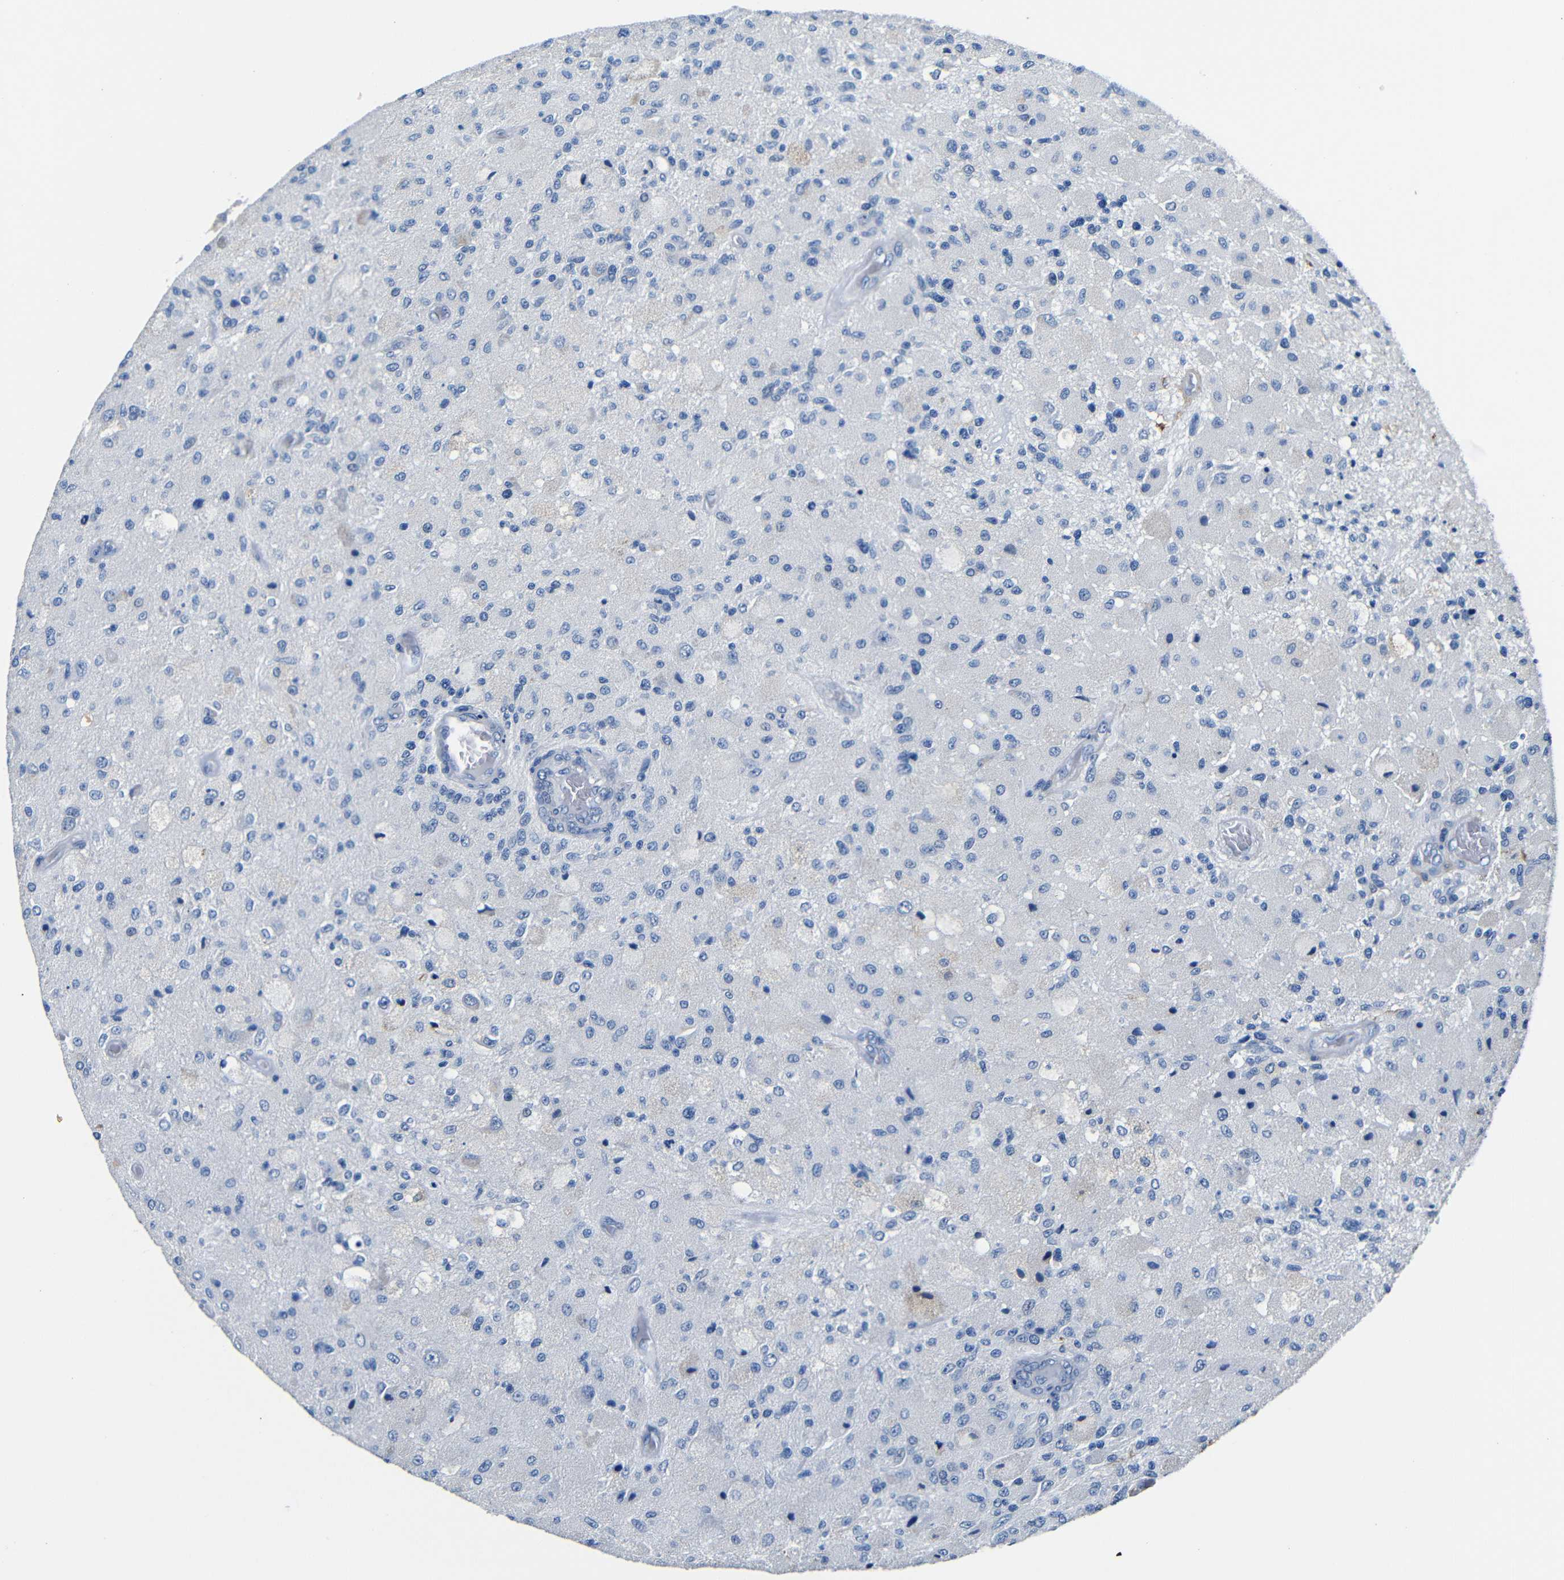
{"staining": {"intensity": "negative", "quantity": "none", "location": "none"}, "tissue": "glioma", "cell_type": "Tumor cells", "image_type": "cancer", "snomed": [{"axis": "morphology", "description": "Normal tissue, NOS"}, {"axis": "morphology", "description": "Glioma, malignant, High grade"}, {"axis": "topography", "description": "Cerebral cortex"}], "caption": "High power microscopy photomicrograph of an IHC photomicrograph of malignant glioma (high-grade), revealing no significant positivity in tumor cells. The staining is performed using DAB brown chromogen with nuclei counter-stained in using hematoxylin.", "gene": "TNFAIP1", "patient": {"sex": "male", "age": 77}}